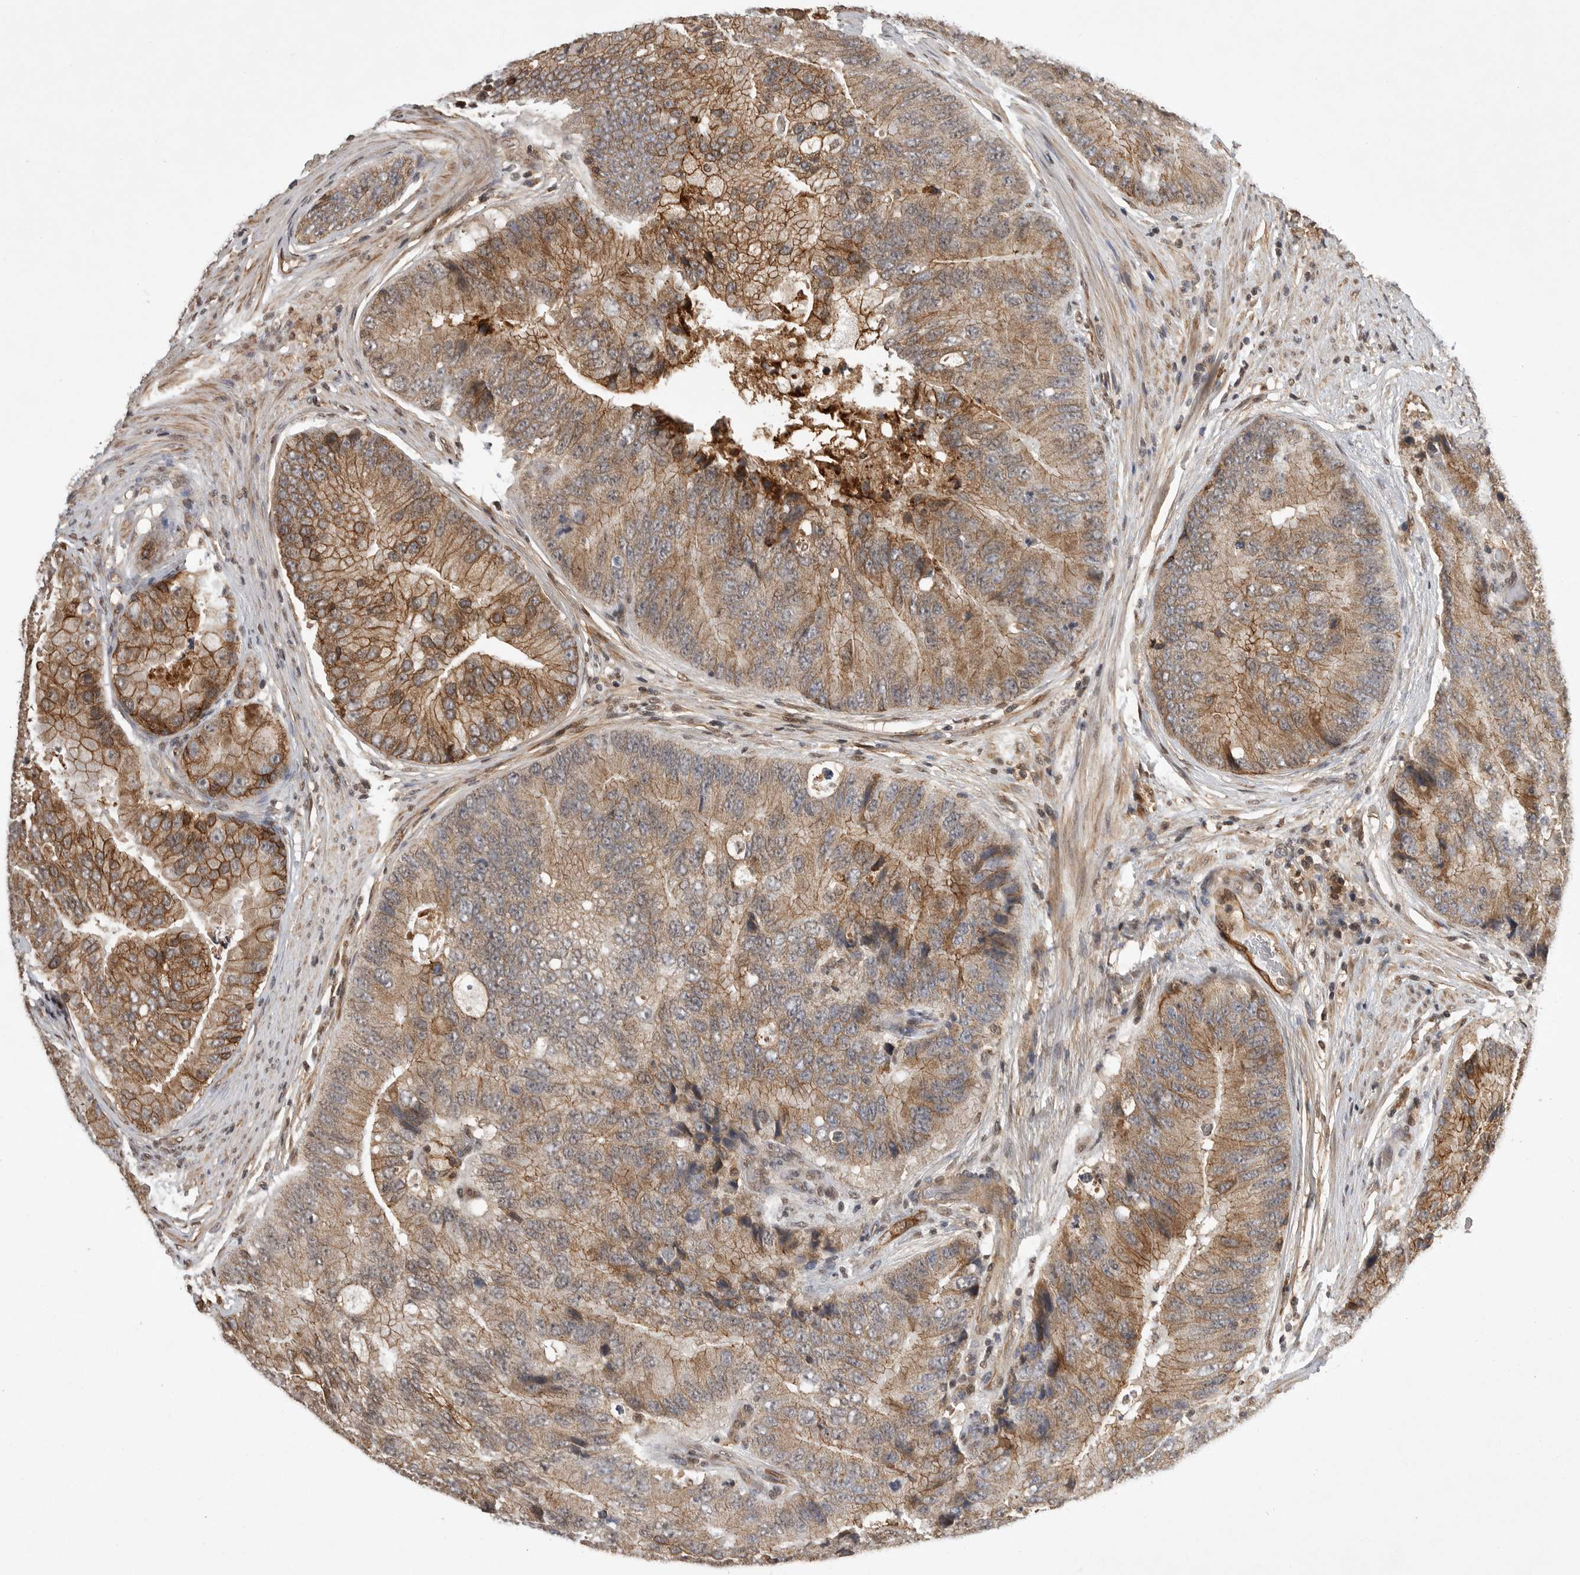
{"staining": {"intensity": "moderate", "quantity": ">75%", "location": "cytoplasmic/membranous"}, "tissue": "prostate cancer", "cell_type": "Tumor cells", "image_type": "cancer", "snomed": [{"axis": "morphology", "description": "Adenocarcinoma, High grade"}, {"axis": "topography", "description": "Prostate"}], "caption": "This image reveals immunohistochemistry (IHC) staining of prostate cancer (adenocarcinoma (high-grade)), with medium moderate cytoplasmic/membranous expression in approximately >75% of tumor cells.", "gene": "NECTIN1", "patient": {"sex": "male", "age": 70}}